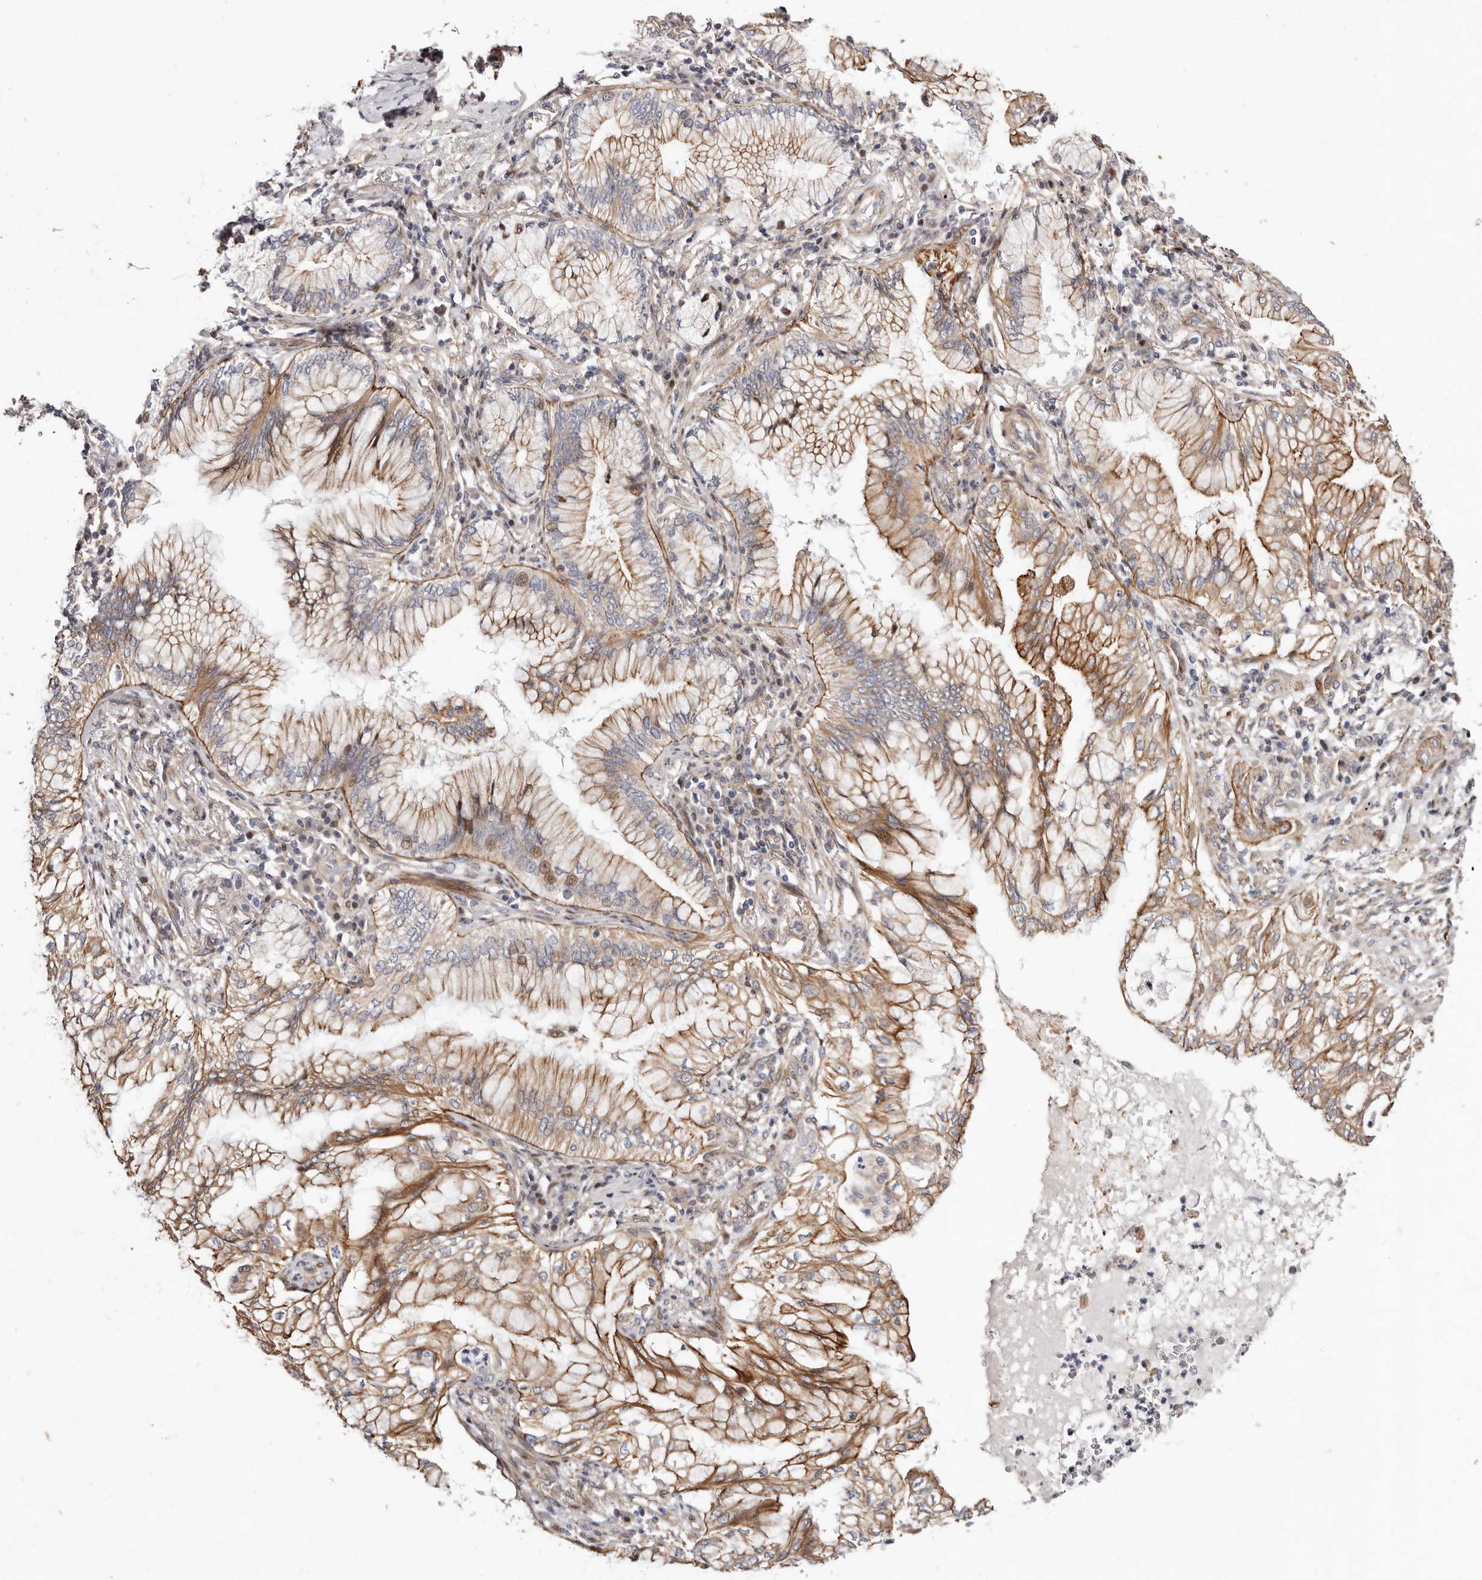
{"staining": {"intensity": "moderate", "quantity": "25%-75%", "location": "cytoplasmic/membranous"}, "tissue": "lung cancer", "cell_type": "Tumor cells", "image_type": "cancer", "snomed": [{"axis": "morphology", "description": "Adenocarcinoma, NOS"}, {"axis": "topography", "description": "Lung"}], "caption": "Protein staining exhibits moderate cytoplasmic/membranous expression in approximately 25%-75% of tumor cells in lung cancer (adenocarcinoma).", "gene": "EPHX3", "patient": {"sex": "female", "age": 70}}